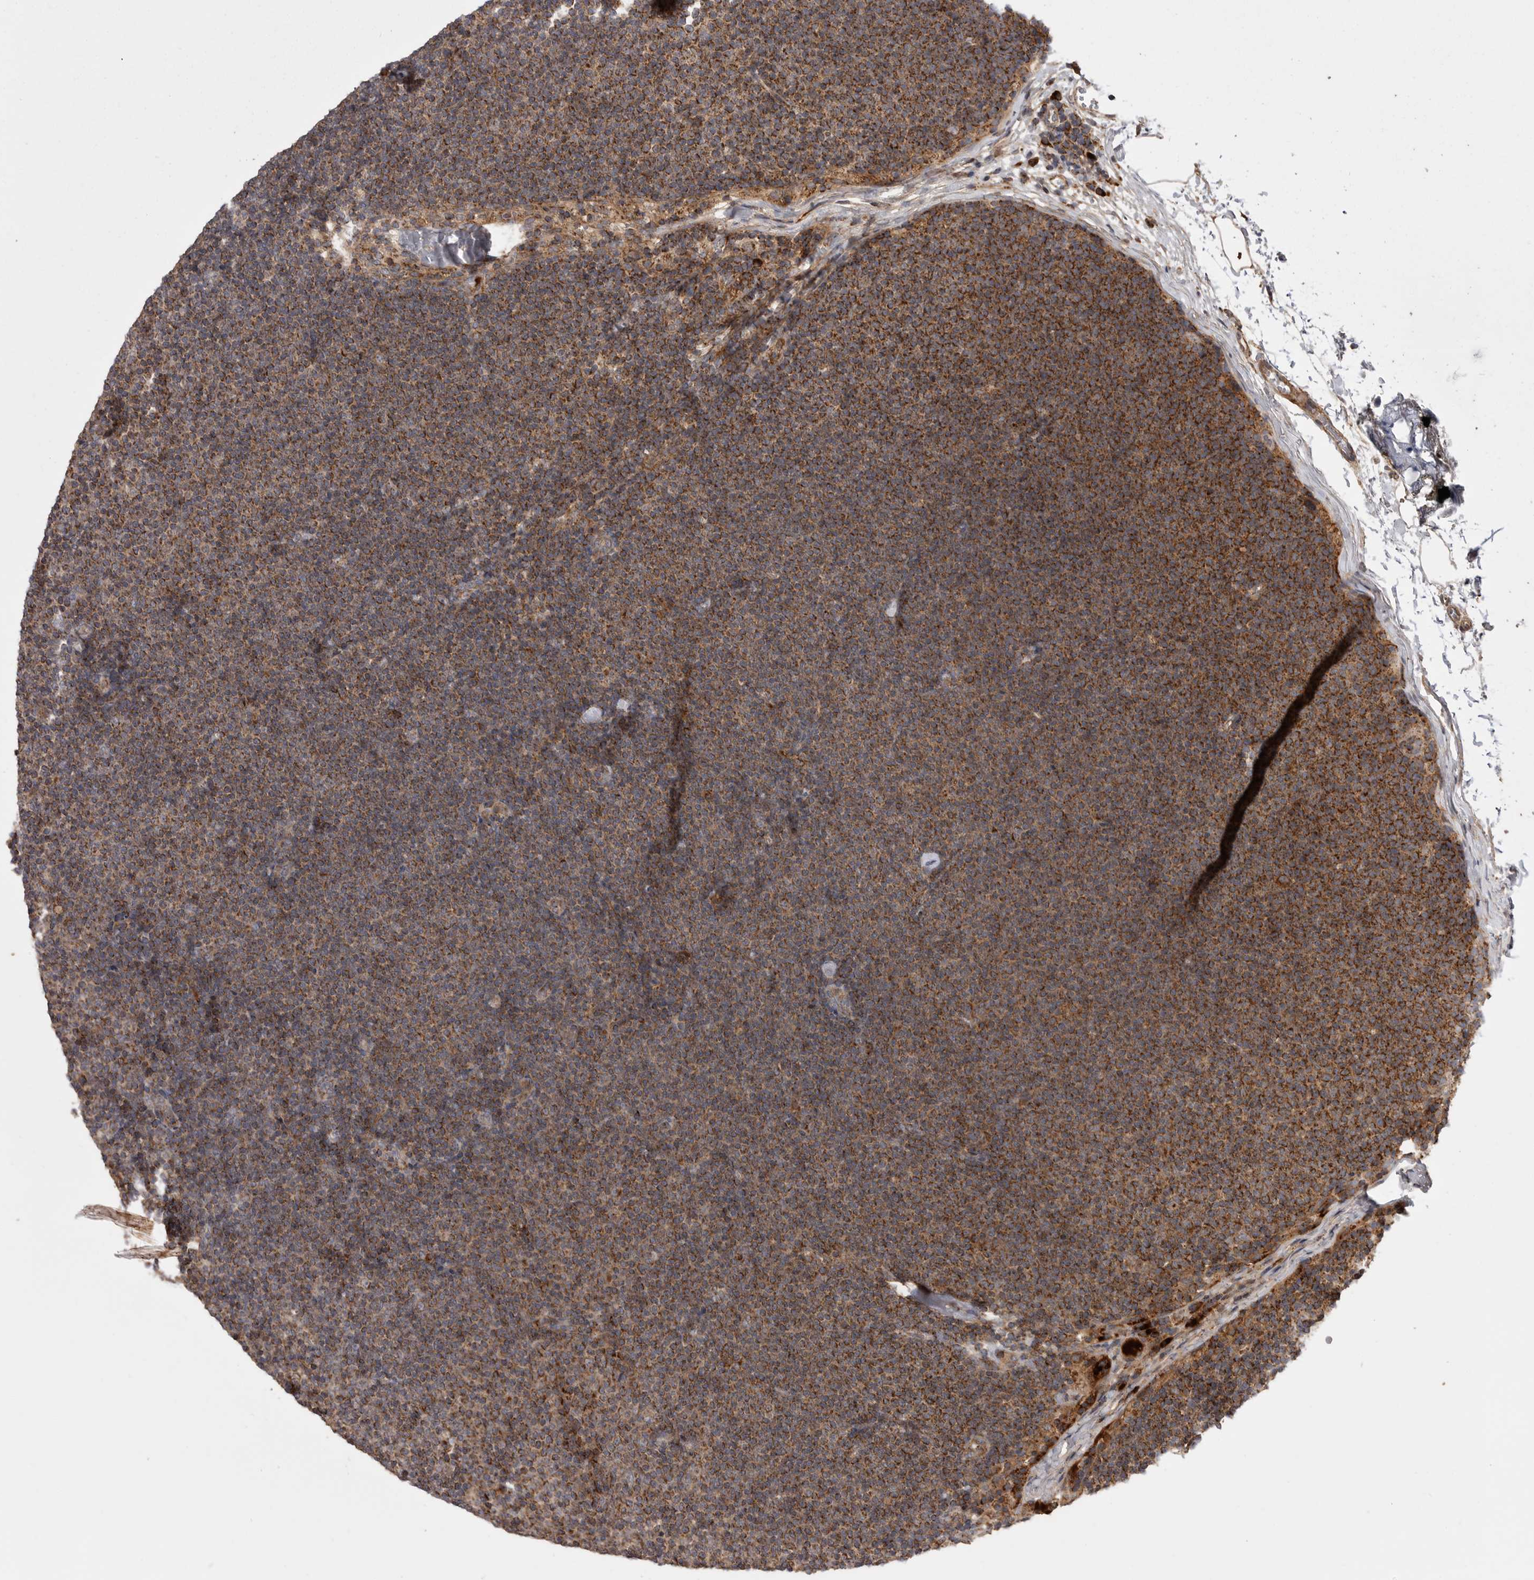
{"staining": {"intensity": "strong", "quantity": ">75%", "location": "cytoplasmic/membranous"}, "tissue": "lymphoma", "cell_type": "Tumor cells", "image_type": "cancer", "snomed": [{"axis": "morphology", "description": "Malignant lymphoma, non-Hodgkin's type, Low grade"}, {"axis": "topography", "description": "Lymph node"}], "caption": "A high amount of strong cytoplasmic/membranous expression is appreciated in approximately >75% of tumor cells in lymphoma tissue.", "gene": "KYAT3", "patient": {"sex": "female", "age": 53}}